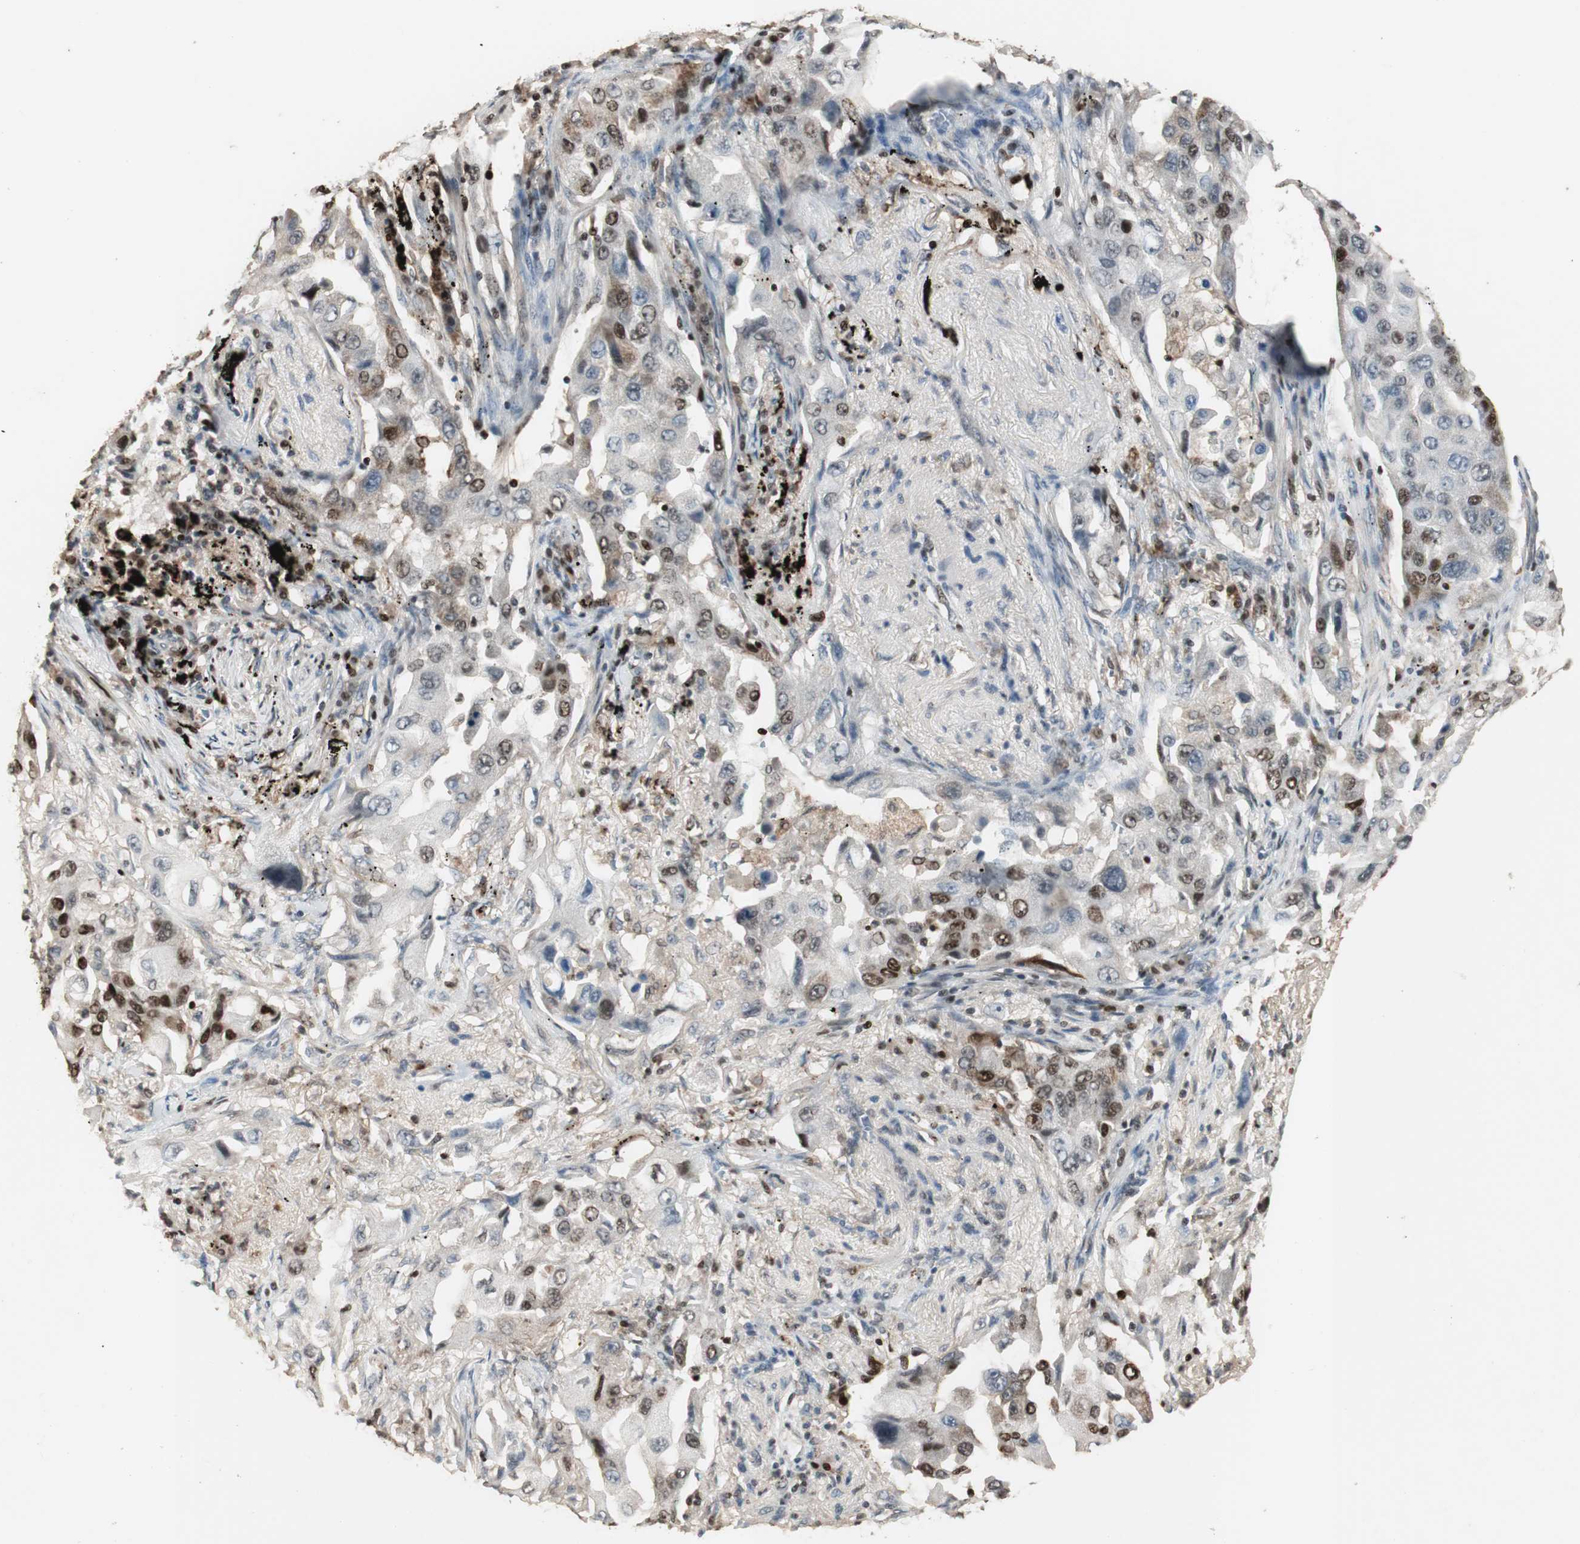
{"staining": {"intensity": "moderate", "quantity": "25%-75%", "location": "nuclear"}, "tissue": "lung cancer", "cell_type": "Tumor cells", "image_type": "cancer", "snomed": [{"axis": "morphology", "description": "Adenocarcinoma, NOS"}, {"axis": "topography", "description": "Lung"}], "caption": "Immunohistochemistry (DAB (3,3'-diaminobenzidine)) staining of human lung cancer reveals moderate nuclear protein expression in about 25%-75% of tumor cells.", "gene": "FEN1", "patient": {"sex": "female", "age": 65}}